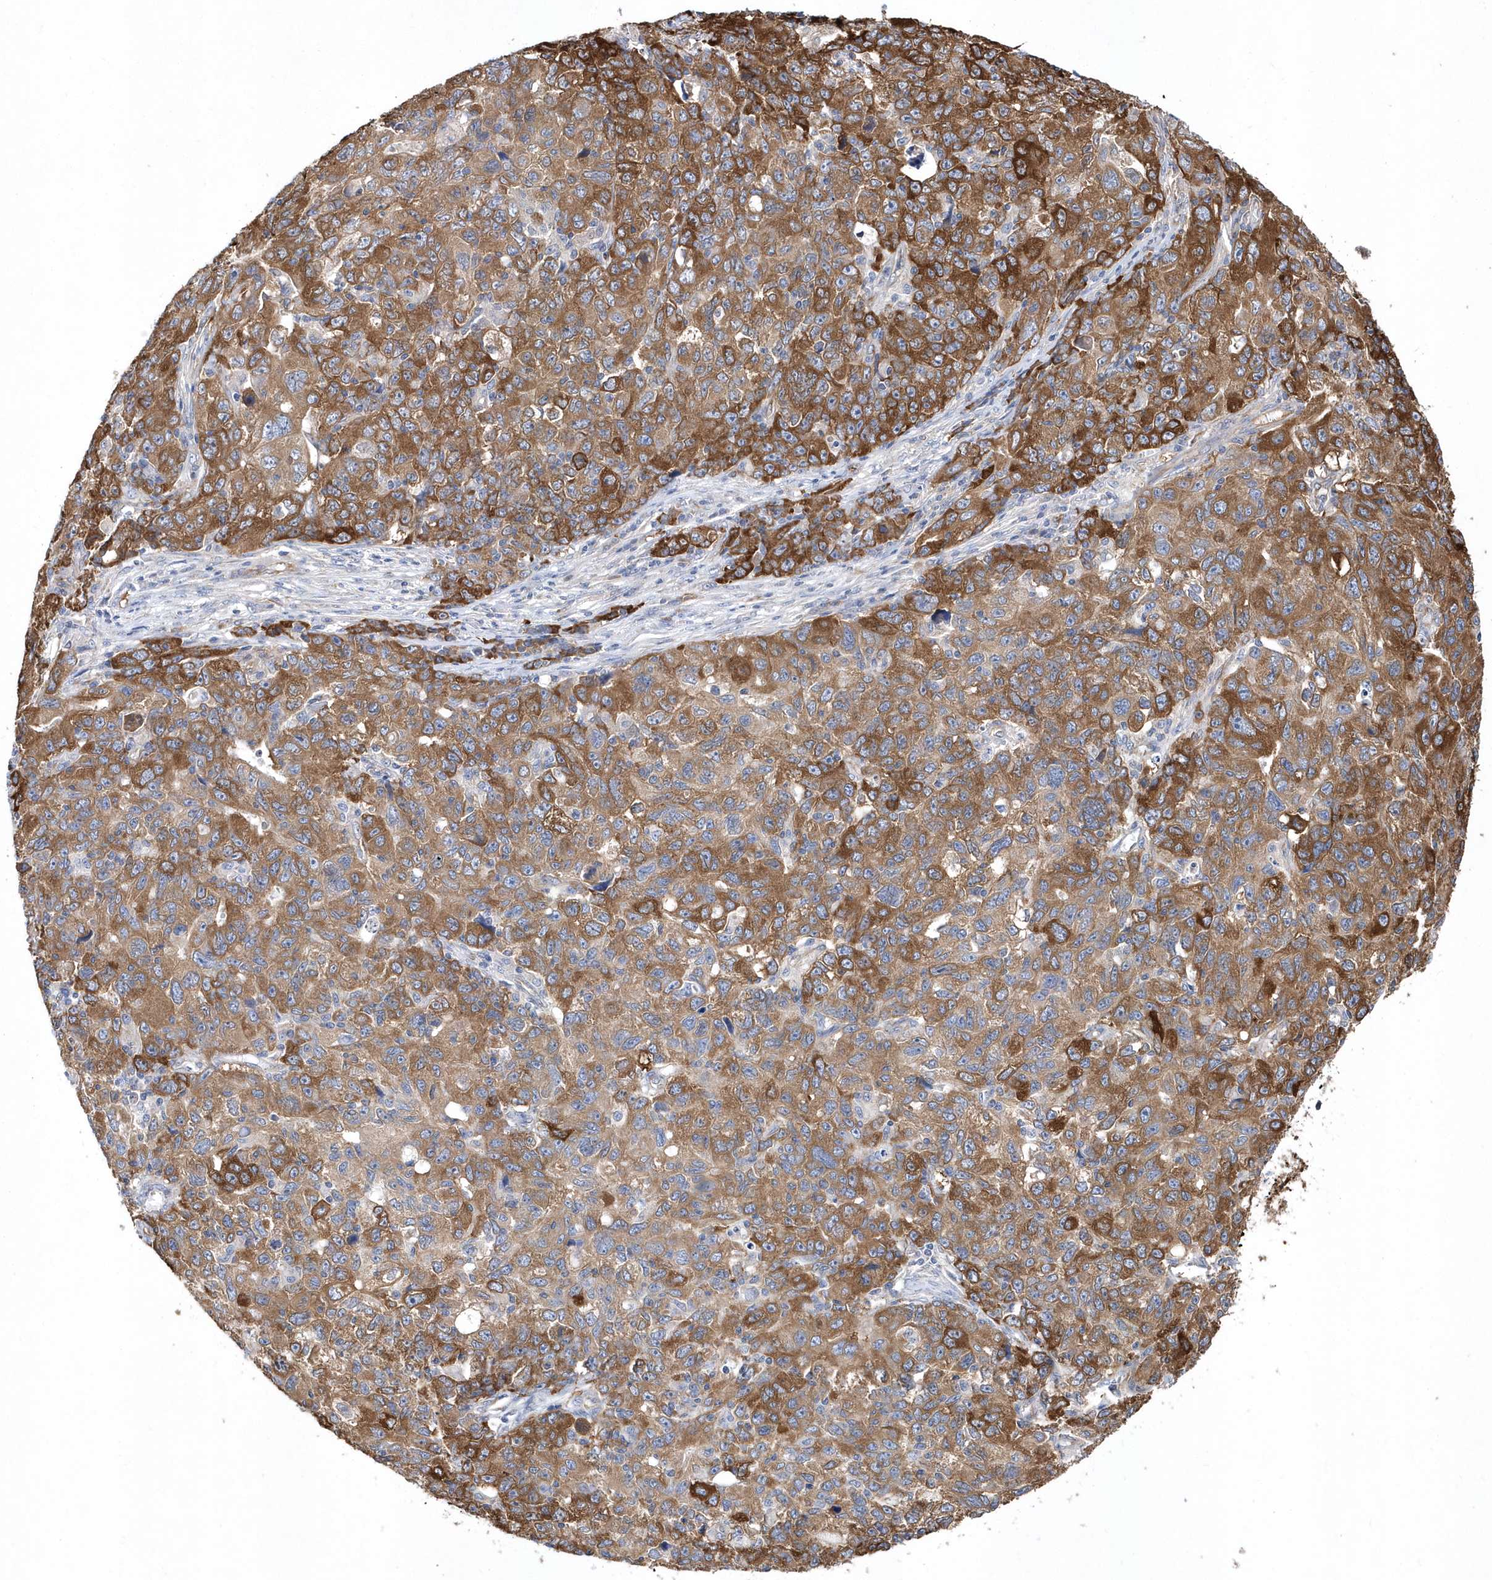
{"staining": {"intensity": "strong", "quantity": ">75%", "location": "cytoplasmic/membranous"}, "tissue": "ovarian cancer", "cell_type": "Tumor cells", "image_type": "cancer", "snomed": [{"axis": "morphology", "description": "Carcinoma, endometroid"}, {"axis": "topography", "description": "Ovary"}], "caption": "Ovarian cancer (endometroid carcinoma) stained with a brown dye reveals strong cytoplasmic/membranous positive positivity in approximately >75% of tumor cells.", "gene": "JKAMP", "patient": {"sex": "female", "age": 42}}